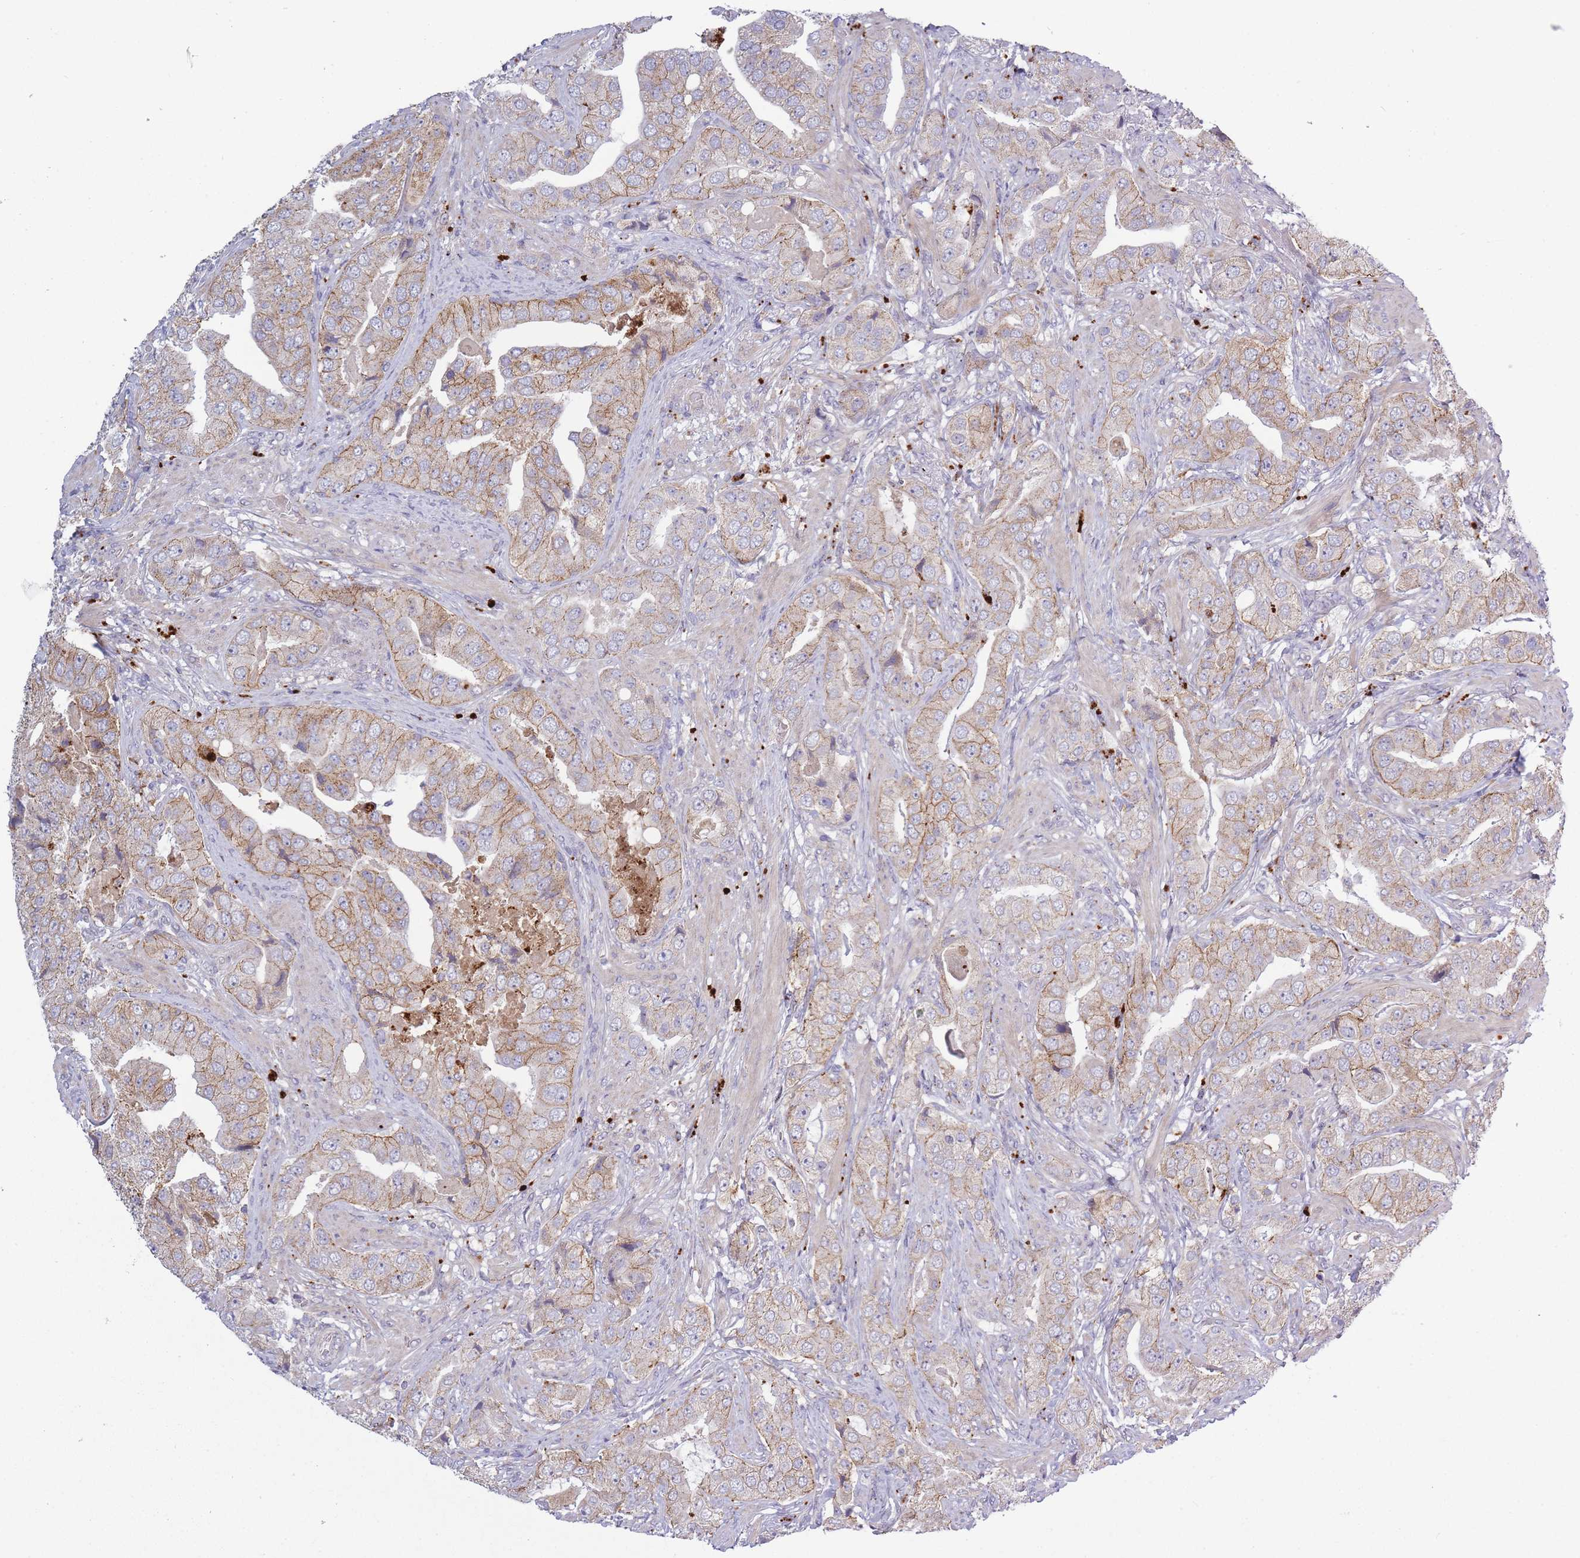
{"staining": {"intensity": "weak", "quantity": "25%-75%", "location": "cytoplasmic/membranous"}, "tissue": "prostate cancer", "cell_type": "Tumor cells", "image_type": "cancer", "snomed": [{"axis": "morphology", "description": "Adenocarcinoma, High grade"}, {"axis": "topography", "description": "Prostate"}], "caption": "Brown immunohistochemical staining in human prostate cancer (high-grade adenocarcinoma) shows weak cytoplasmic/membranous expression in about 25%-75% of tumor cells.", "gene": "TRIM61", "patient": {"sex": "male", "age": 63}}